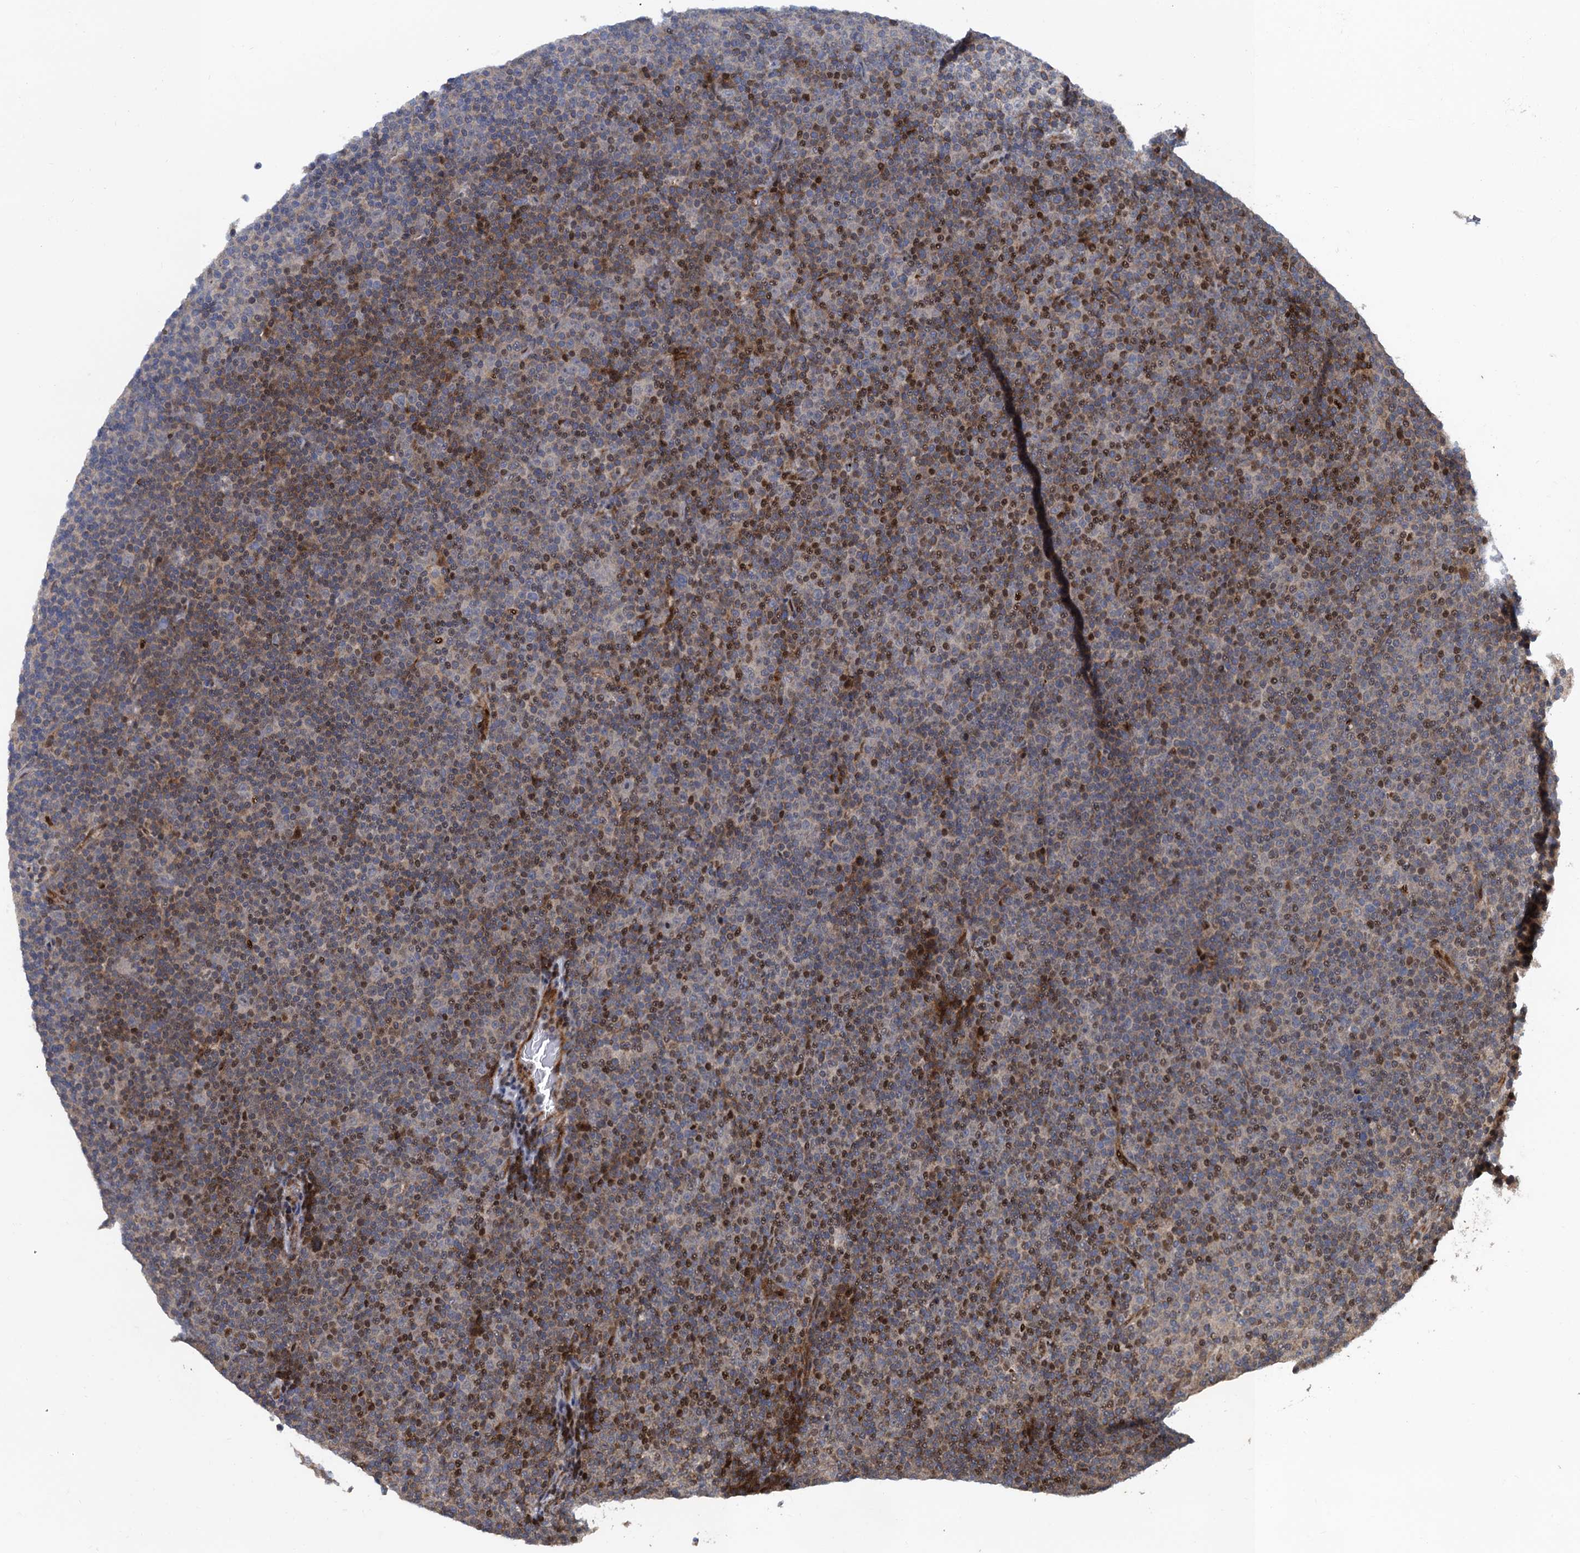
{"staining": {"intensity": "moderate", "quantity": "<25%", "location": "cytoplasmic/membranous"}, "tissue": "lymphoma", "cell_type": "Tumor cells", "image_type": "cancer", "snomed": [{"axis": "morphology", "description": "Malignant lymphoma, non-Hodgkin's type, Low grade"}, {"axis": "topography", "description": "Lymph node"}], "caption": "Brown immunohistochemical staining in malignant lymphoma, non-Hodgkin's type (low-grade) shows moderate cytoplasmic/membranous positivity in about <25% of tumor cells.", "gene": "ATOSA", "patient": {"sex": "female", "age": 67}}